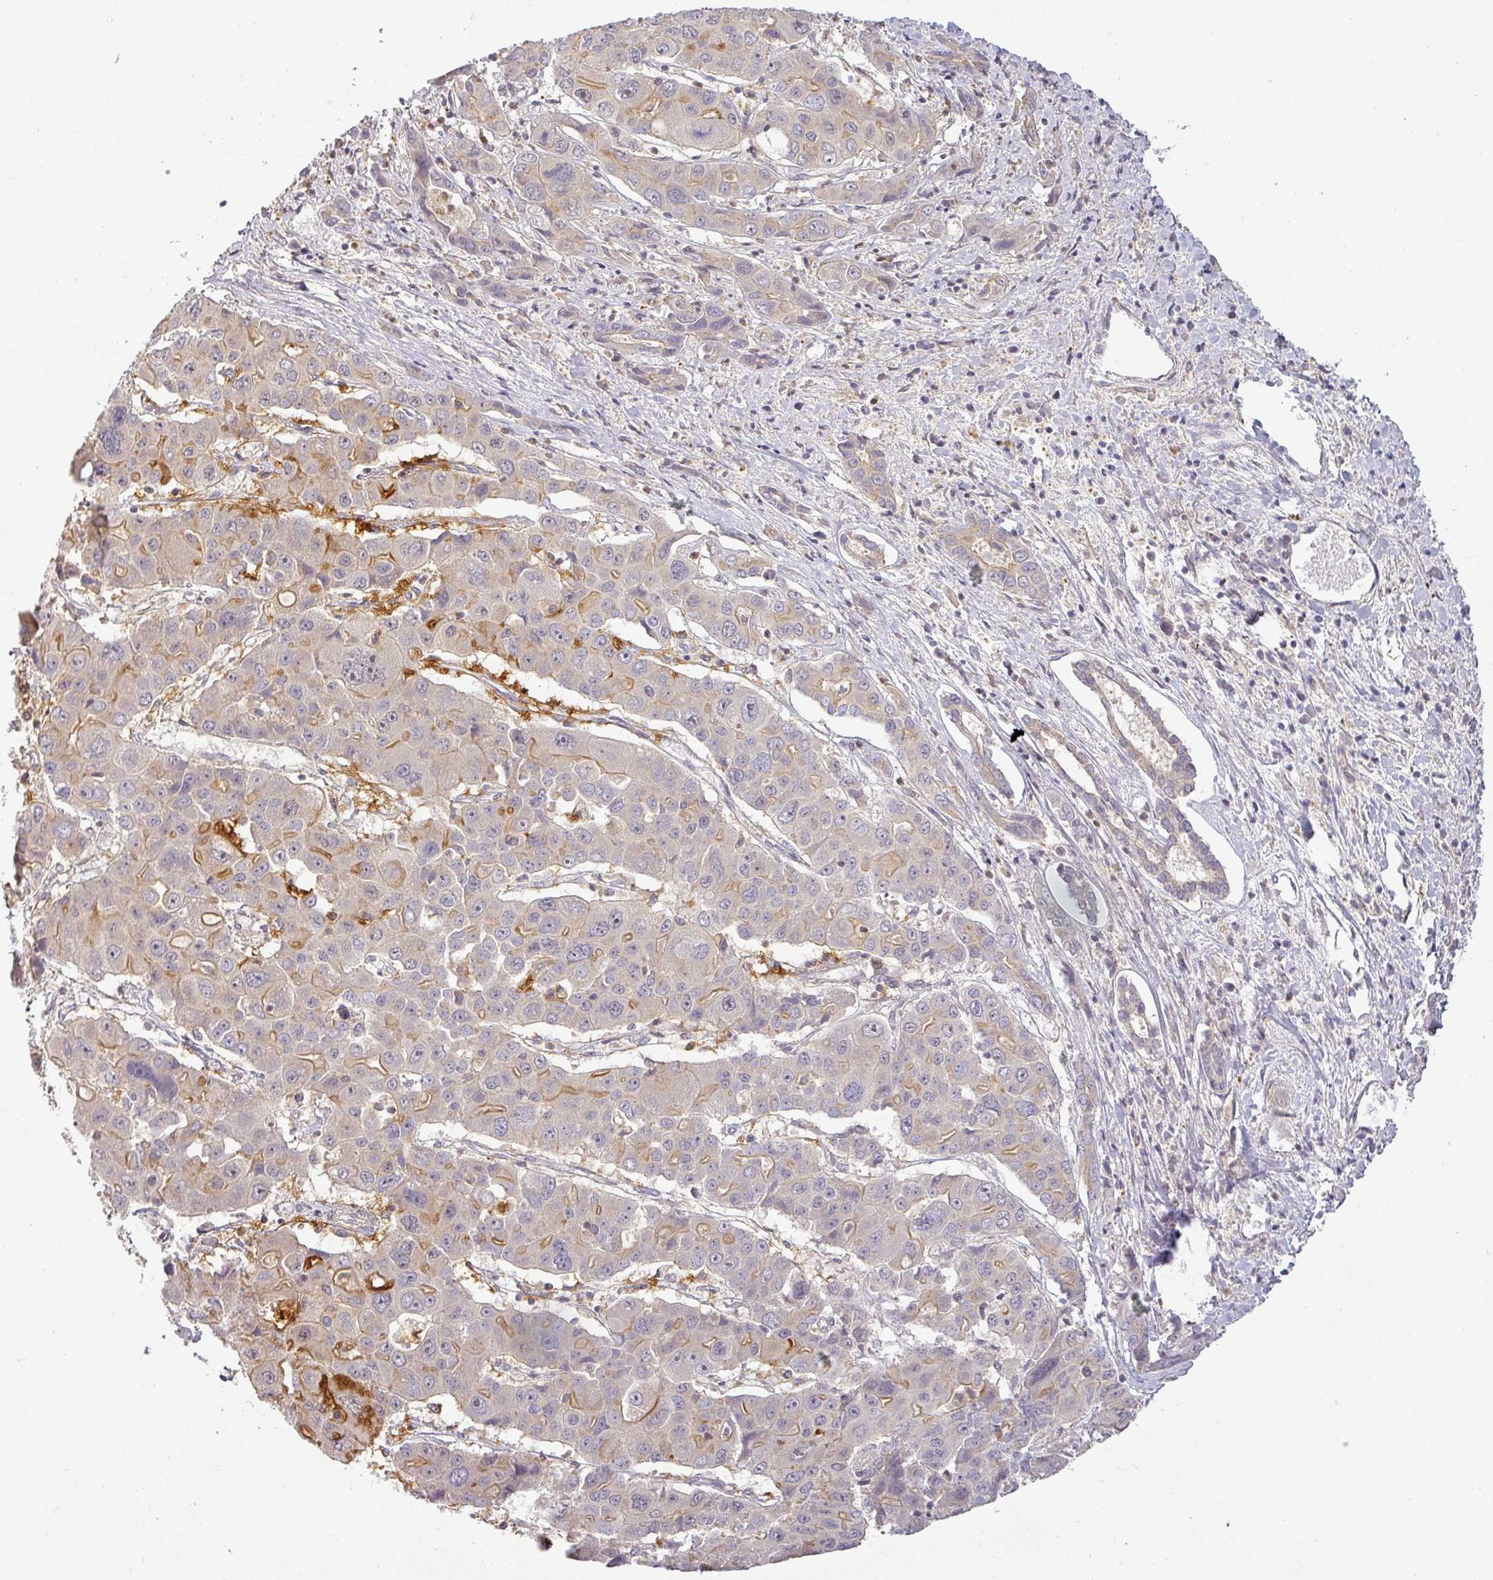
{"staining": {"intensity": "moderate", "quantity": "<25%", "location": "cytoplasmic/membranous"}, "tissue": "liver cancer", "cell_type": "Tumor cells", "image_type": "cancer", "snomed": [{"axis": "morphology", "description": "Cholangiocarcinoma"}, {"axis": "topography", "description": "Liver"}], "caption": "Protein positivity by immunohistochemistry exhibits moderate cytoplasmic/membranous staining in about <25% of tumor cells in liver cancer.", "gene": "NIN", "patient": {"sex": "male", "age": 67}}